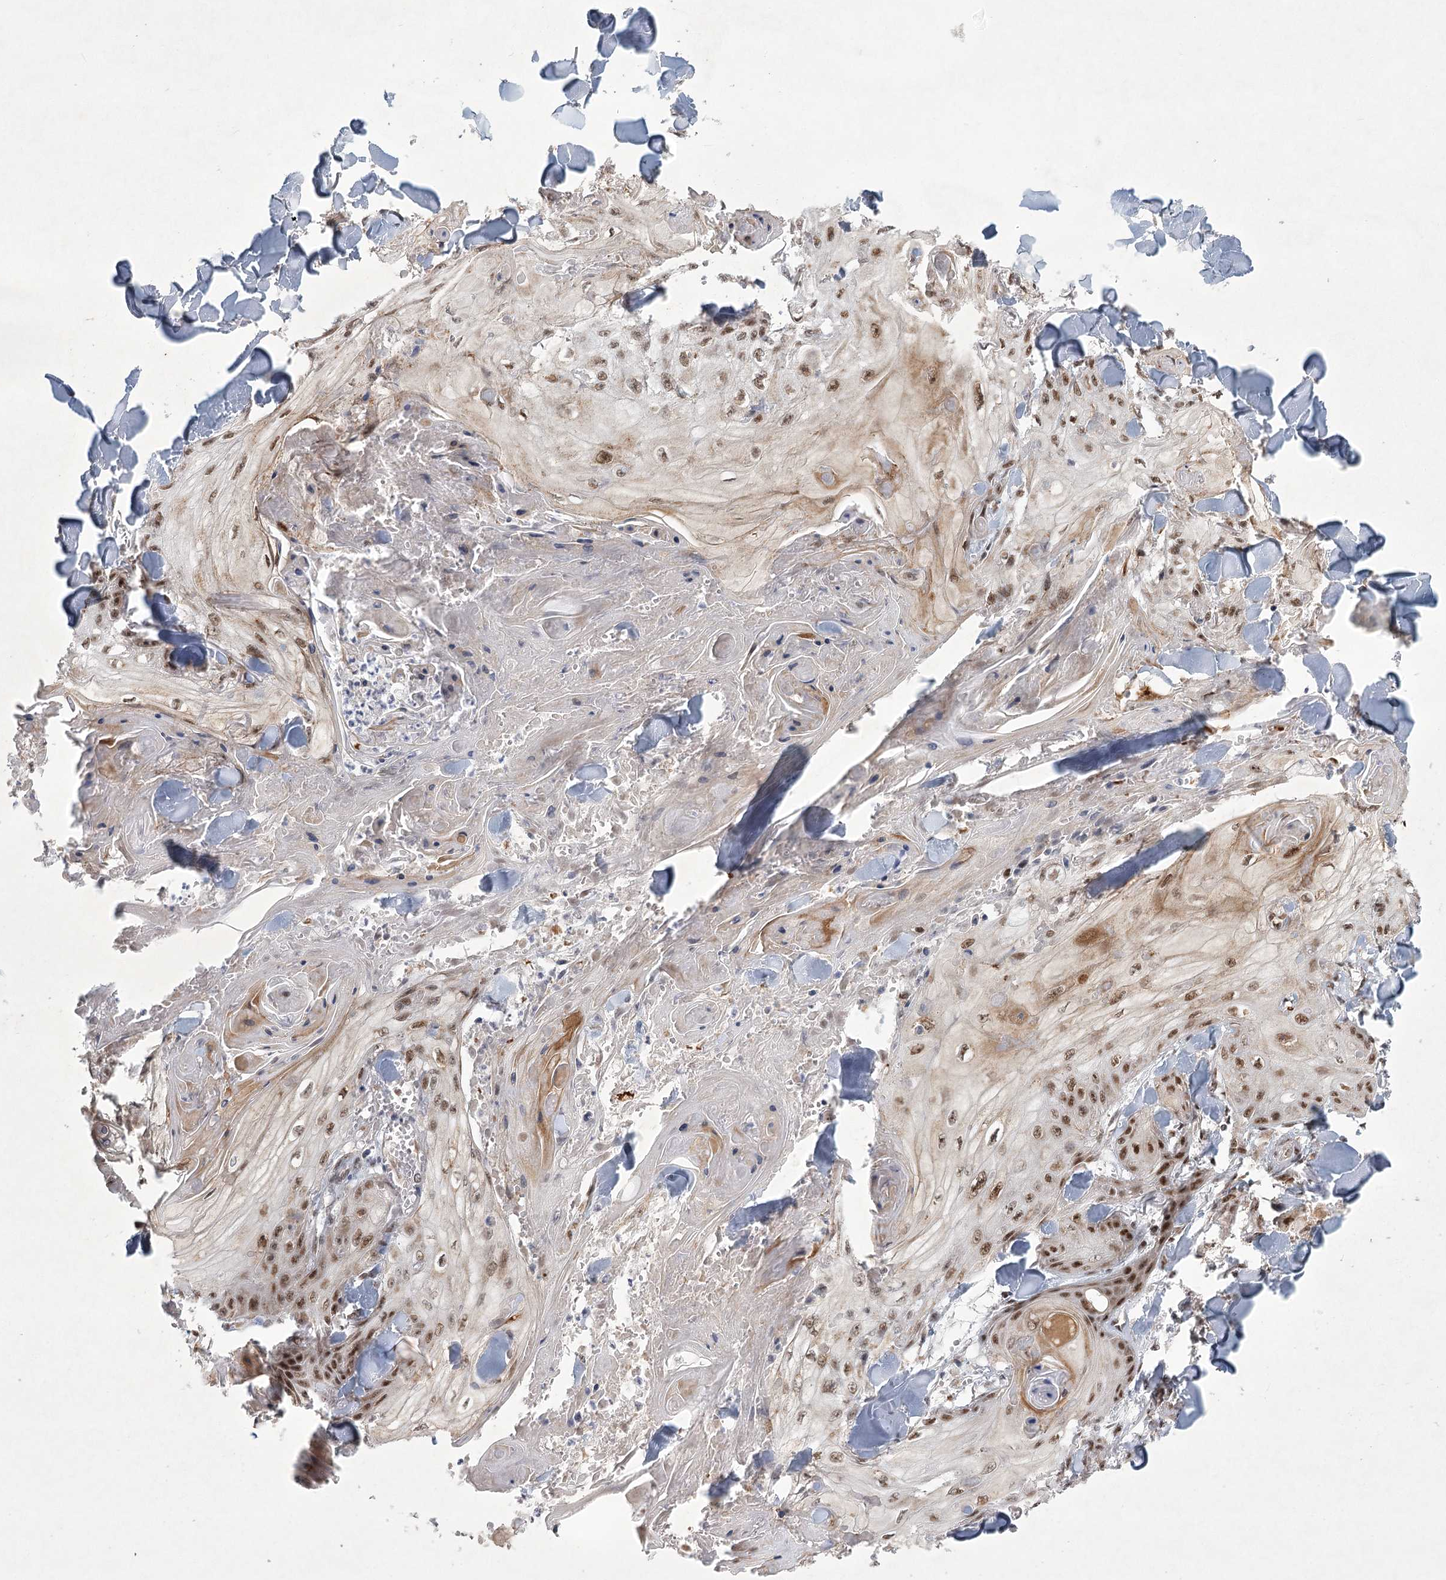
{"staining": {"intensity": "strong", "quantity": "25%-75%", "location": "cytoplasmic/membranous,nuclear"}, "tissue": "skin cancer", "cell_type": "Tumor cells", "image_type": "cancer", "snomed": [{"axis": "morphology", "description": "Squamous cell carcinoma, NOS"}, {"axis": "topography", "description": "Skin"}], "caption": "Human skin cancer (squamous cell carcinoma) stained with a protein marker shows strong staining in tumor cells.", "gene": "CIB4", "patient": {"sex": "male", "age": 74}}